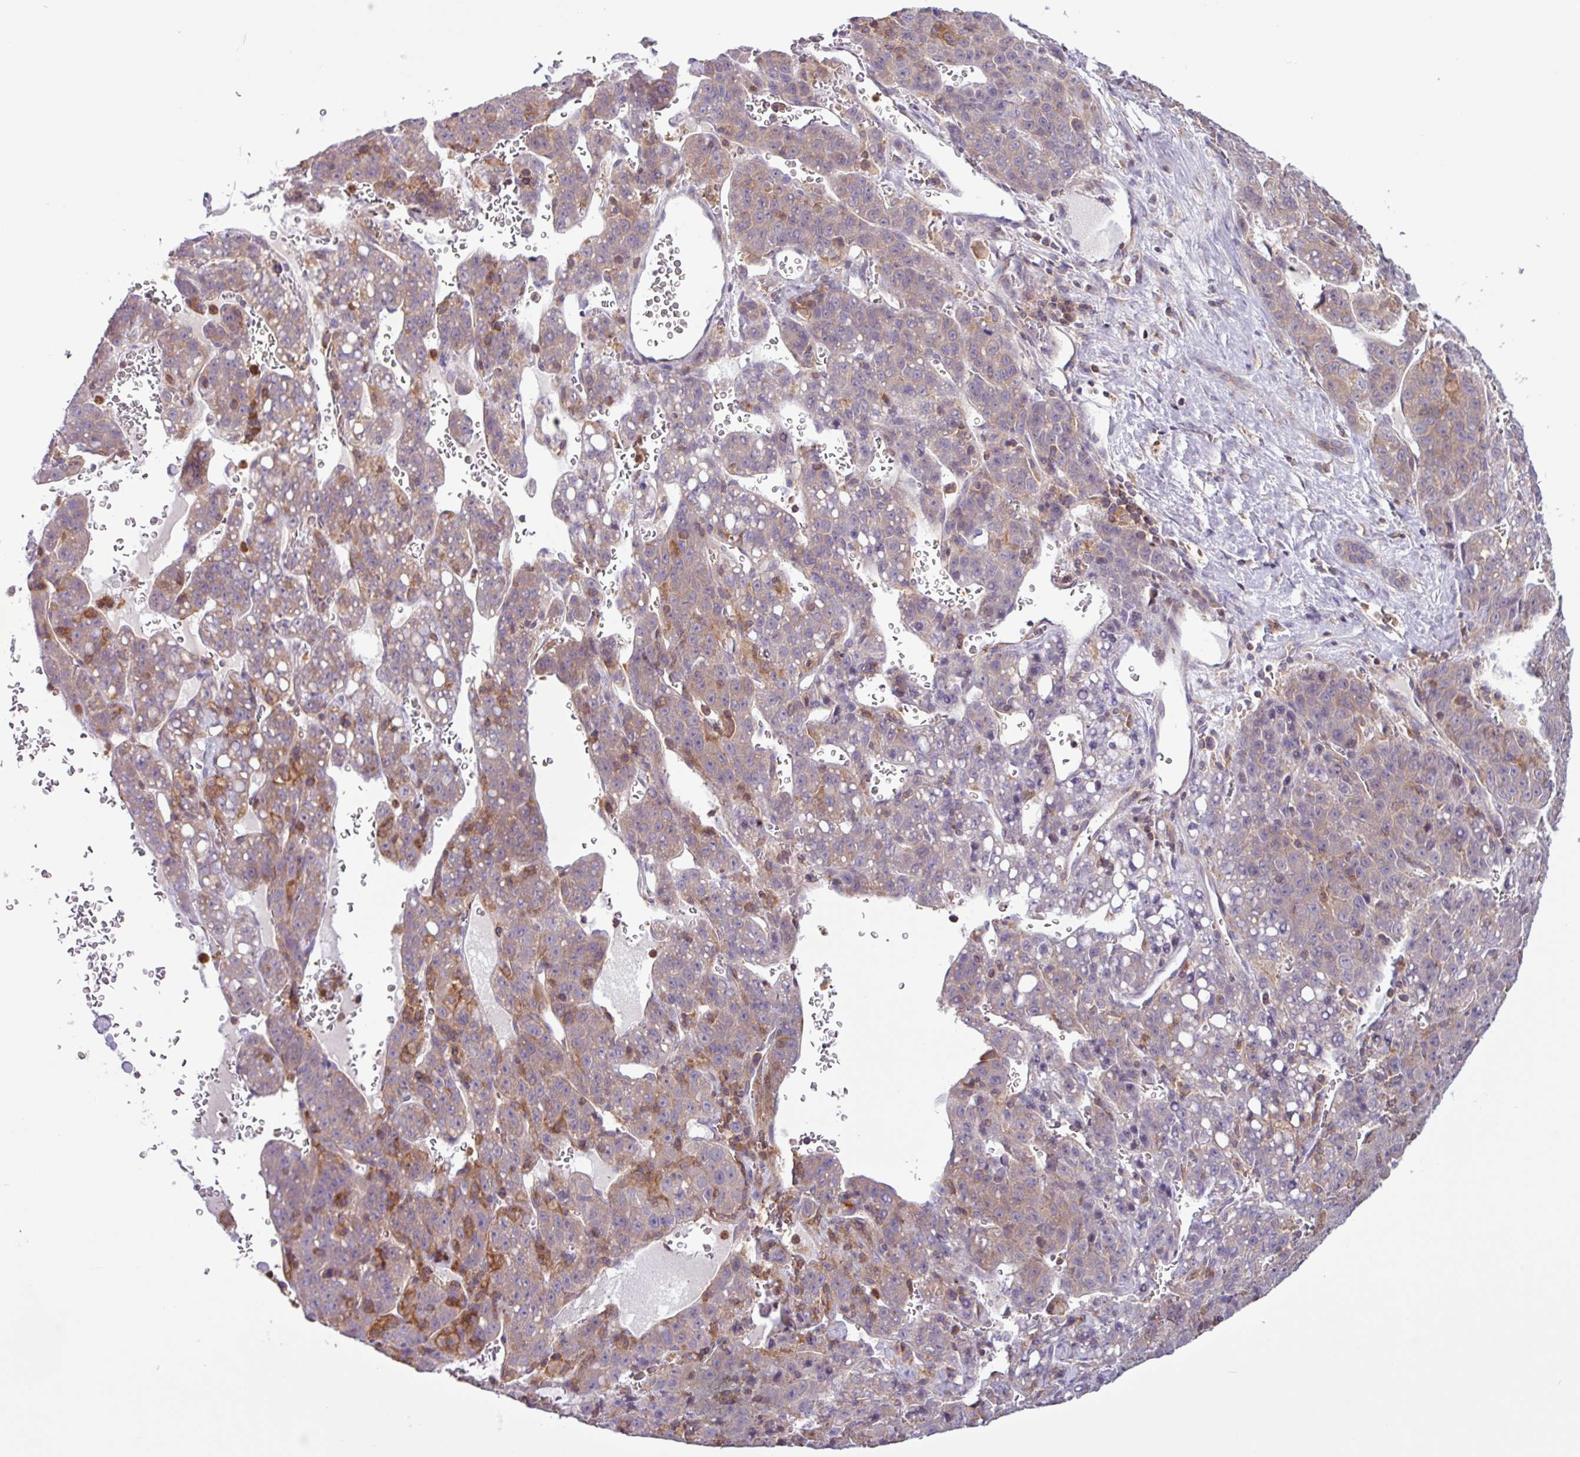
{"staining": {"intensity": "negative", "quantity": "none", "location": "none"}, "tissue": "liver cancer", "cell_type": "Tumor cells", "image_type": "cancer", "snomed": [{"axis": "morphology", "description": "Carcinoma, Hepatocellular, NOS"}, {"axis": "topography", "description": "Liver"}], "caption": "Human liver cancer stained for a protein using immunohistochemistry displays no positivity in tumor cells.", "gene": "ACTR3", "patient": {"sex": "female", "age": 53}}